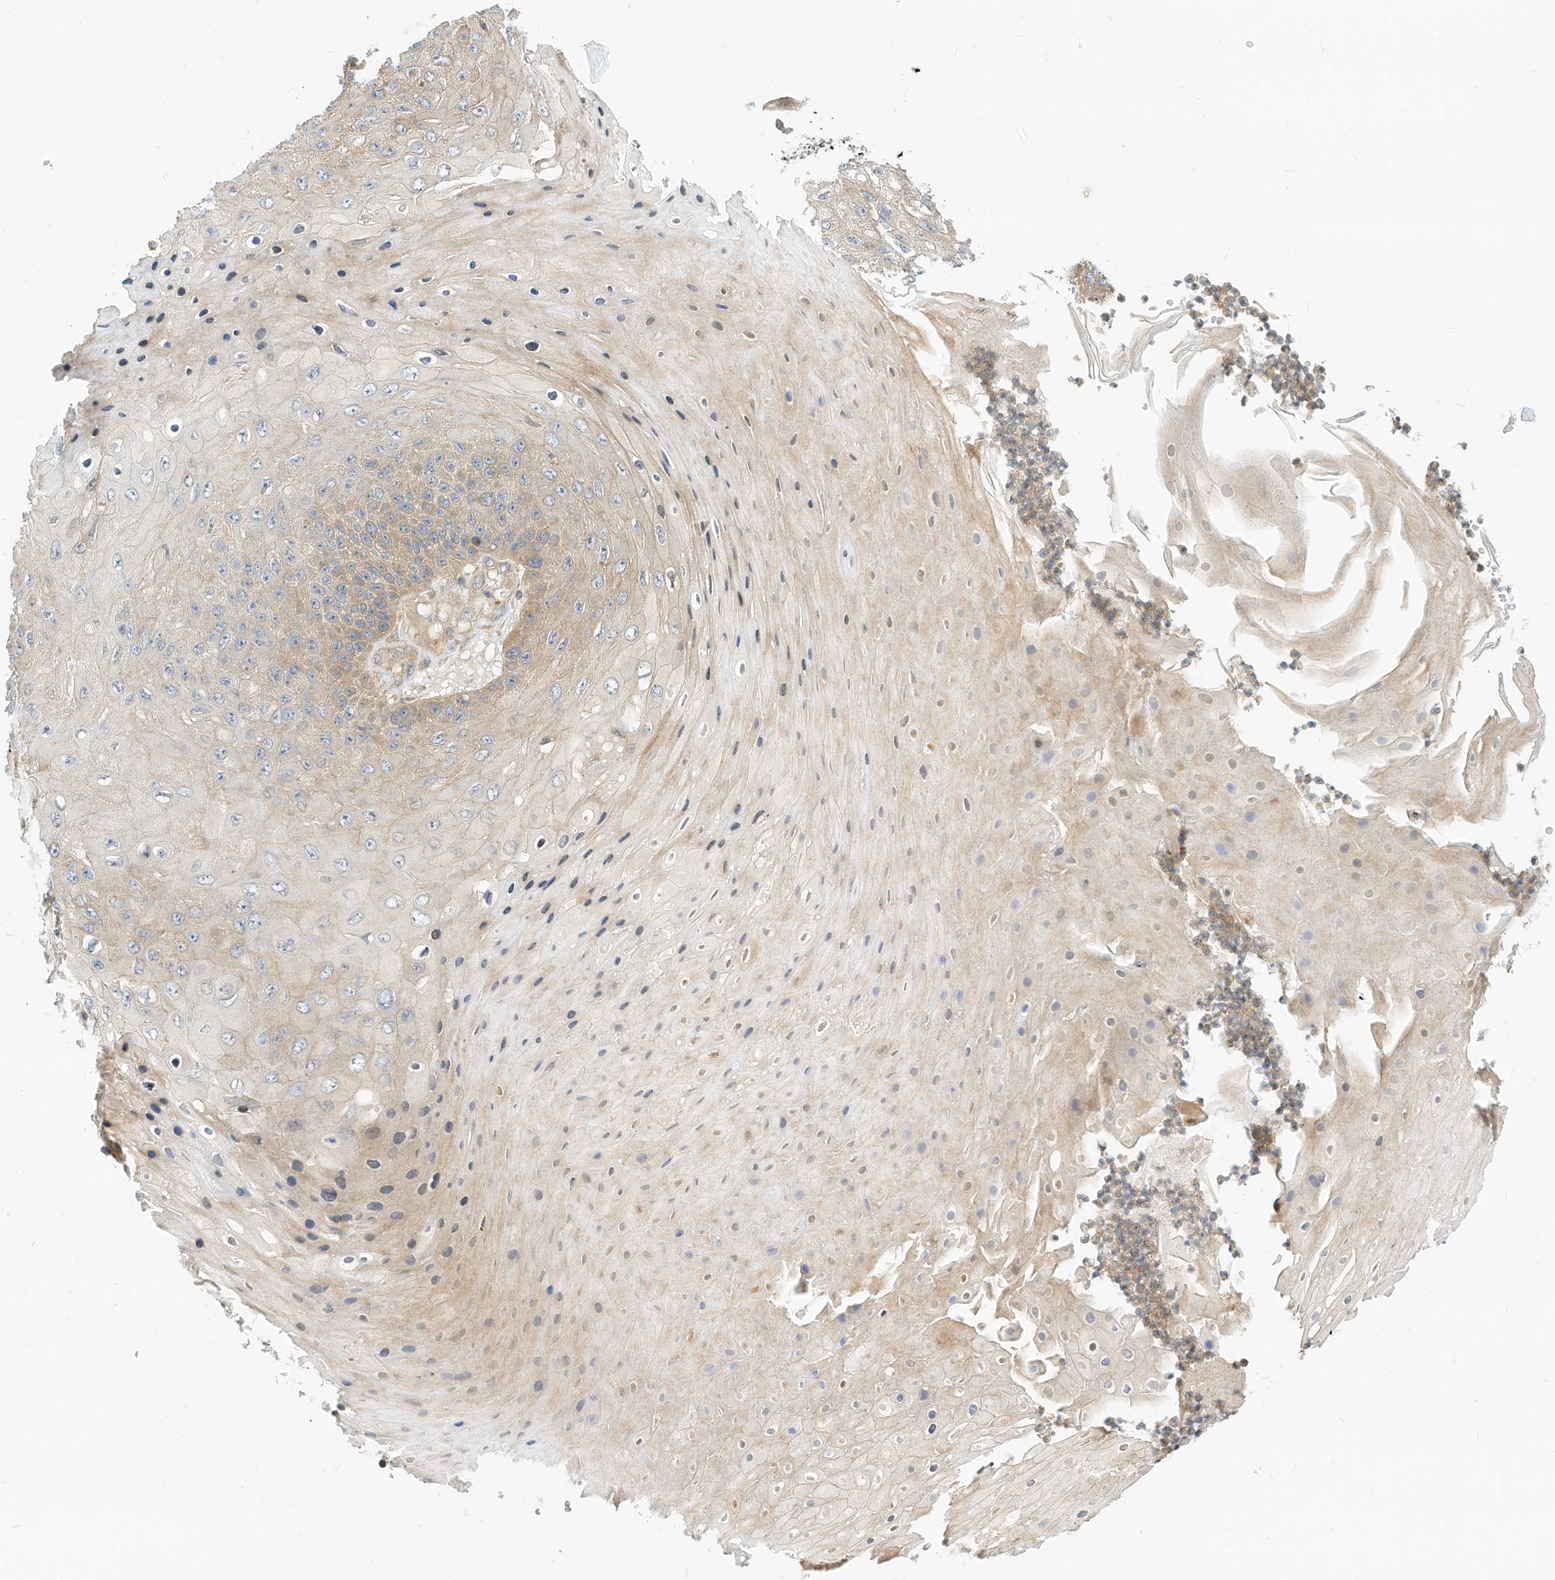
{"staining": {"intensity": "weak", "quantity": "<25%", "location": "cytoplasmic/membranous"}, "tissue": "skin cancer", "cell_type": "Tumor cells", "image_type": "cancer", "snomed": [{"axis": "morphology", "description": "Squamous cell carcinoma, NOS"}, {"axis": "topography", "description": "Skin"}], "caption": "Tumor cells show no significant staining in squamous cell carcinoma (skin). (Stains: DAB immunohistochemistry with hematoxylin counter stain, Microscopy: brightfield microscopy at high magnification).", "gene": "OFD1", "patient": {"sex": "female", "age": 88}}